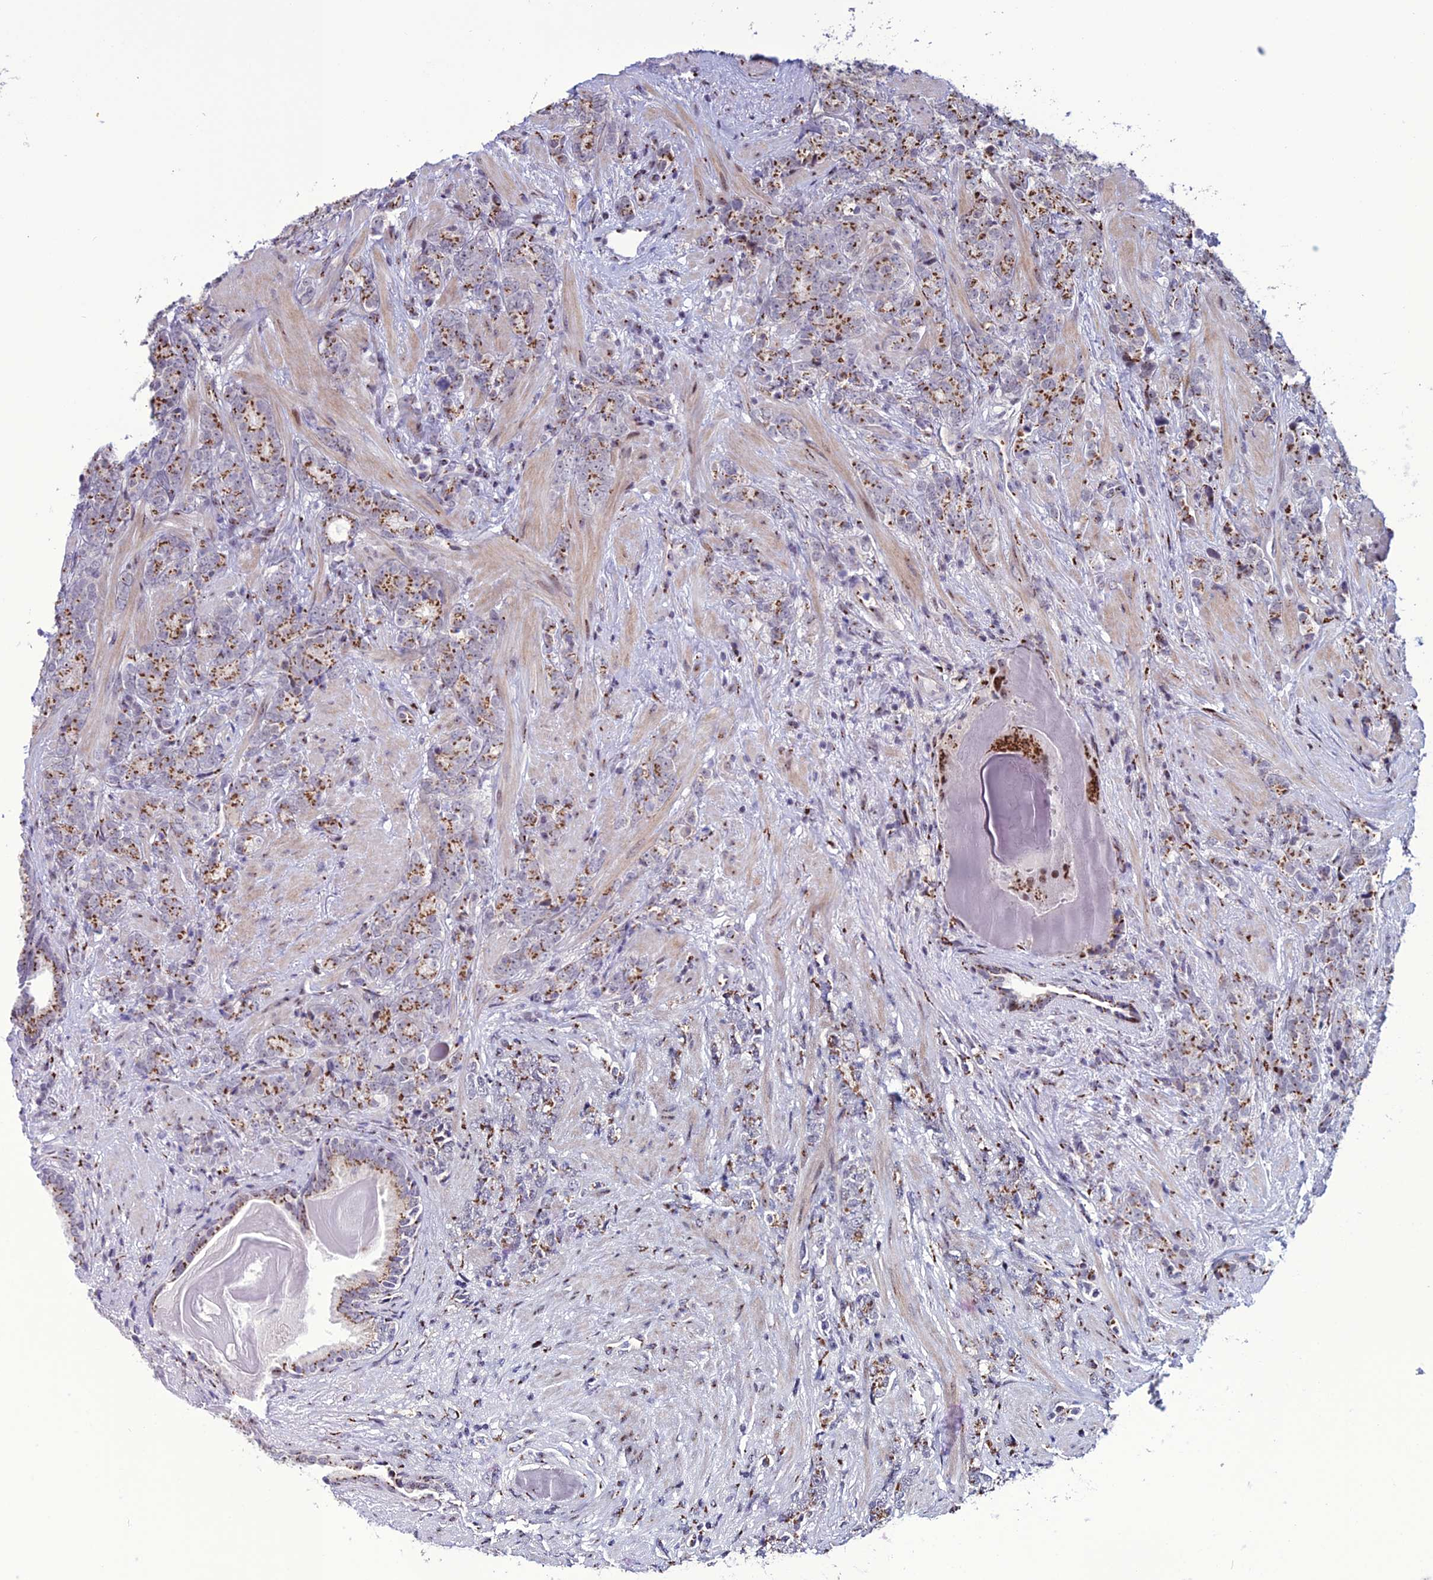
{"staining": {"intensity": "strong", "quantity": ">75%", "location": "cytoplasmic/membranous"}, "tissue": "prostate cancer", "cell_type": "Tumor cells", "image_type": "cancer", "snomed": [{"axis": "morphology", "description": "Adenocarcinoma, High grade"}, {"axis": "topography", "description": "Prostate"}], "caption": "Immunohistochemical staining of prostate cancer (high-grade adenocarcinoma) shows high levels of strong cytoplasmic/membranous expression in about >75% of tumor cells.", "gene": "PLEKHA4", "patient": {"sex": "male", "age": 64}}